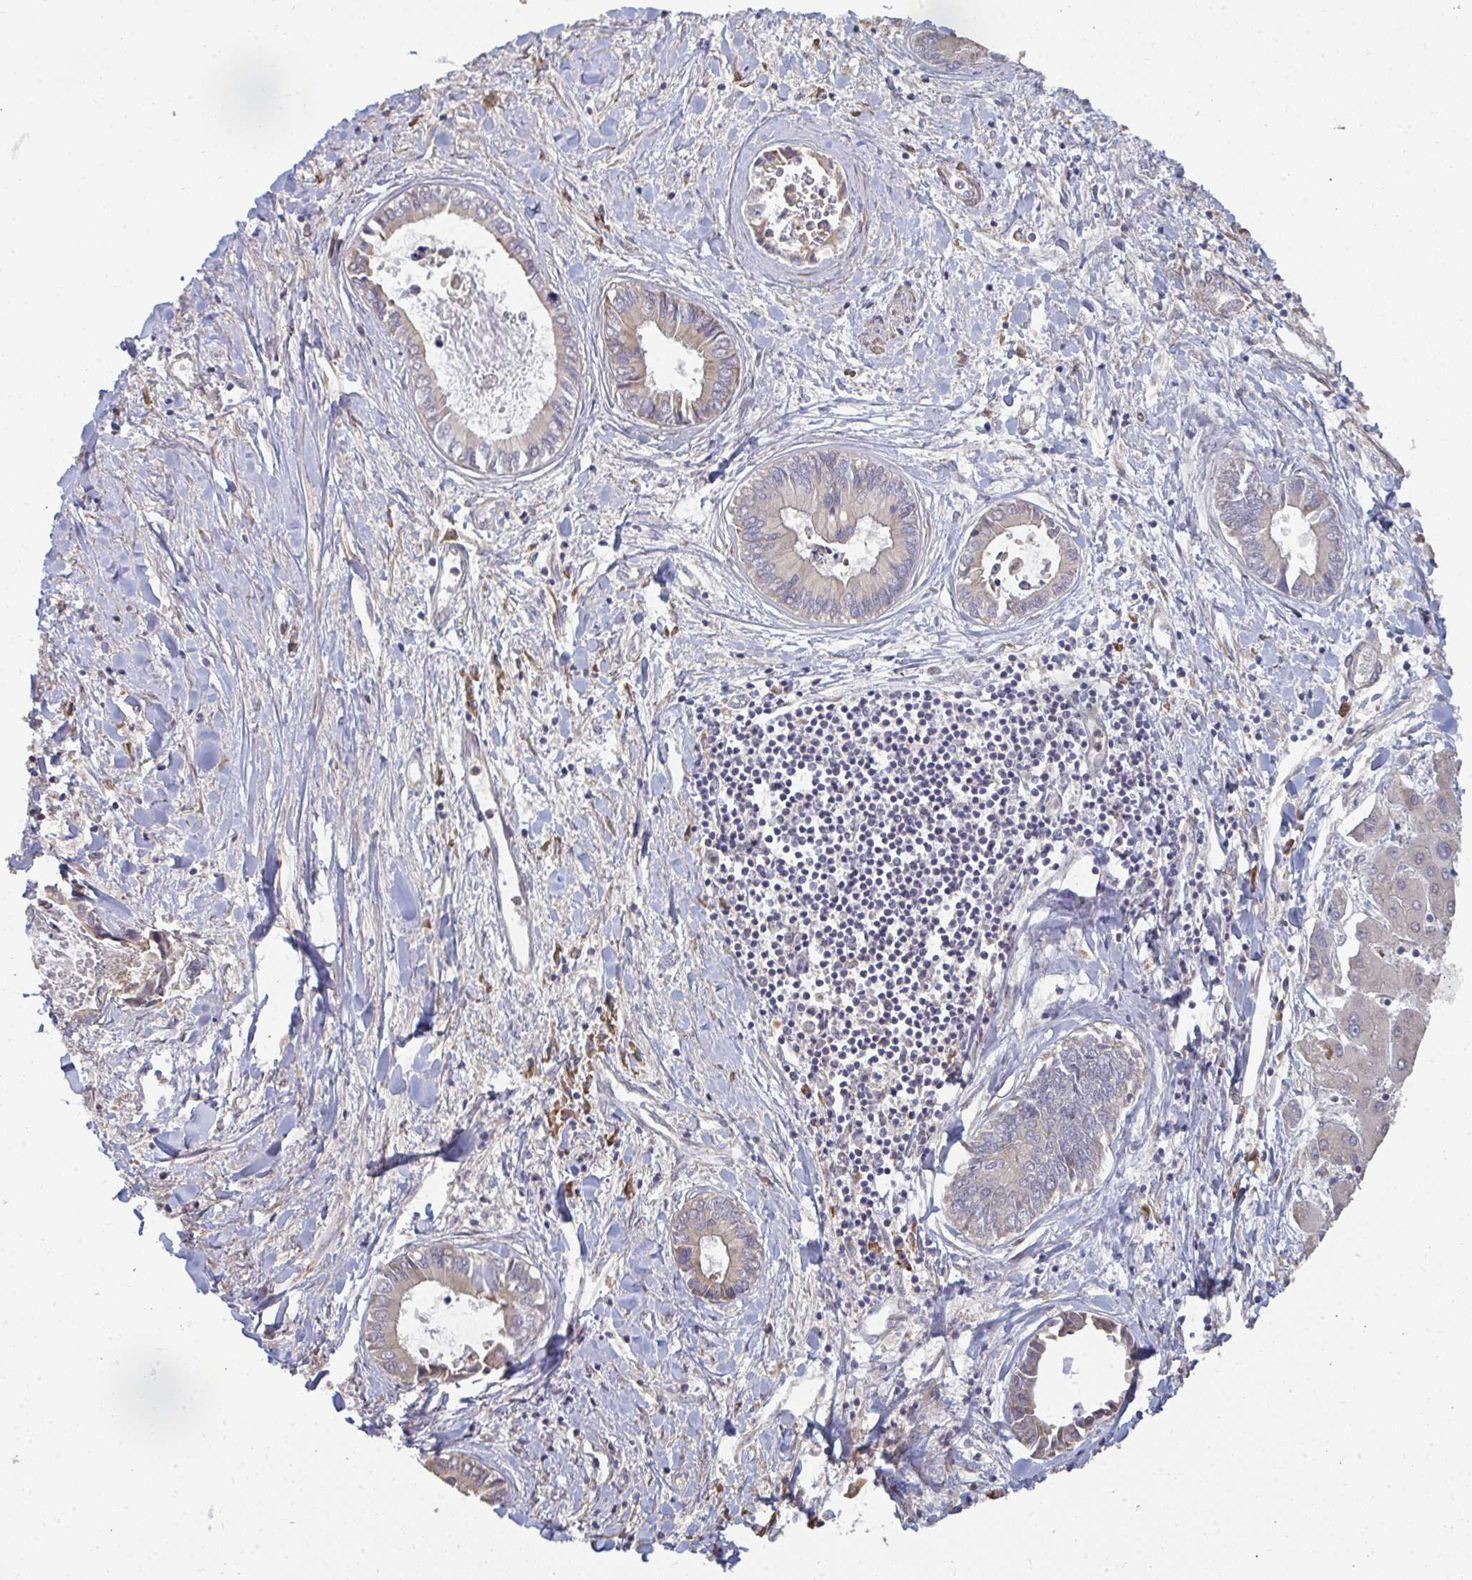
{"staining": {"intensity": "weak", "quantity": "<25%", "location": "cytoplasmic/membranous"}, "tissue": "liver cancer", "cell_type": "Tumor cells", "image_type": "cancer", "snomed": [{"axis": "morphology", "description": "Cholangiocarcinoma"}, {"axis": "topography", "description": "Liver"}], "caption": "Micrograph shows no protein expression in tumor cells of liver cancer (cholangiocarcinoma) tissue.", "gene": "ZFYVE28", "patient": {"sex": "male", "age": 66}}